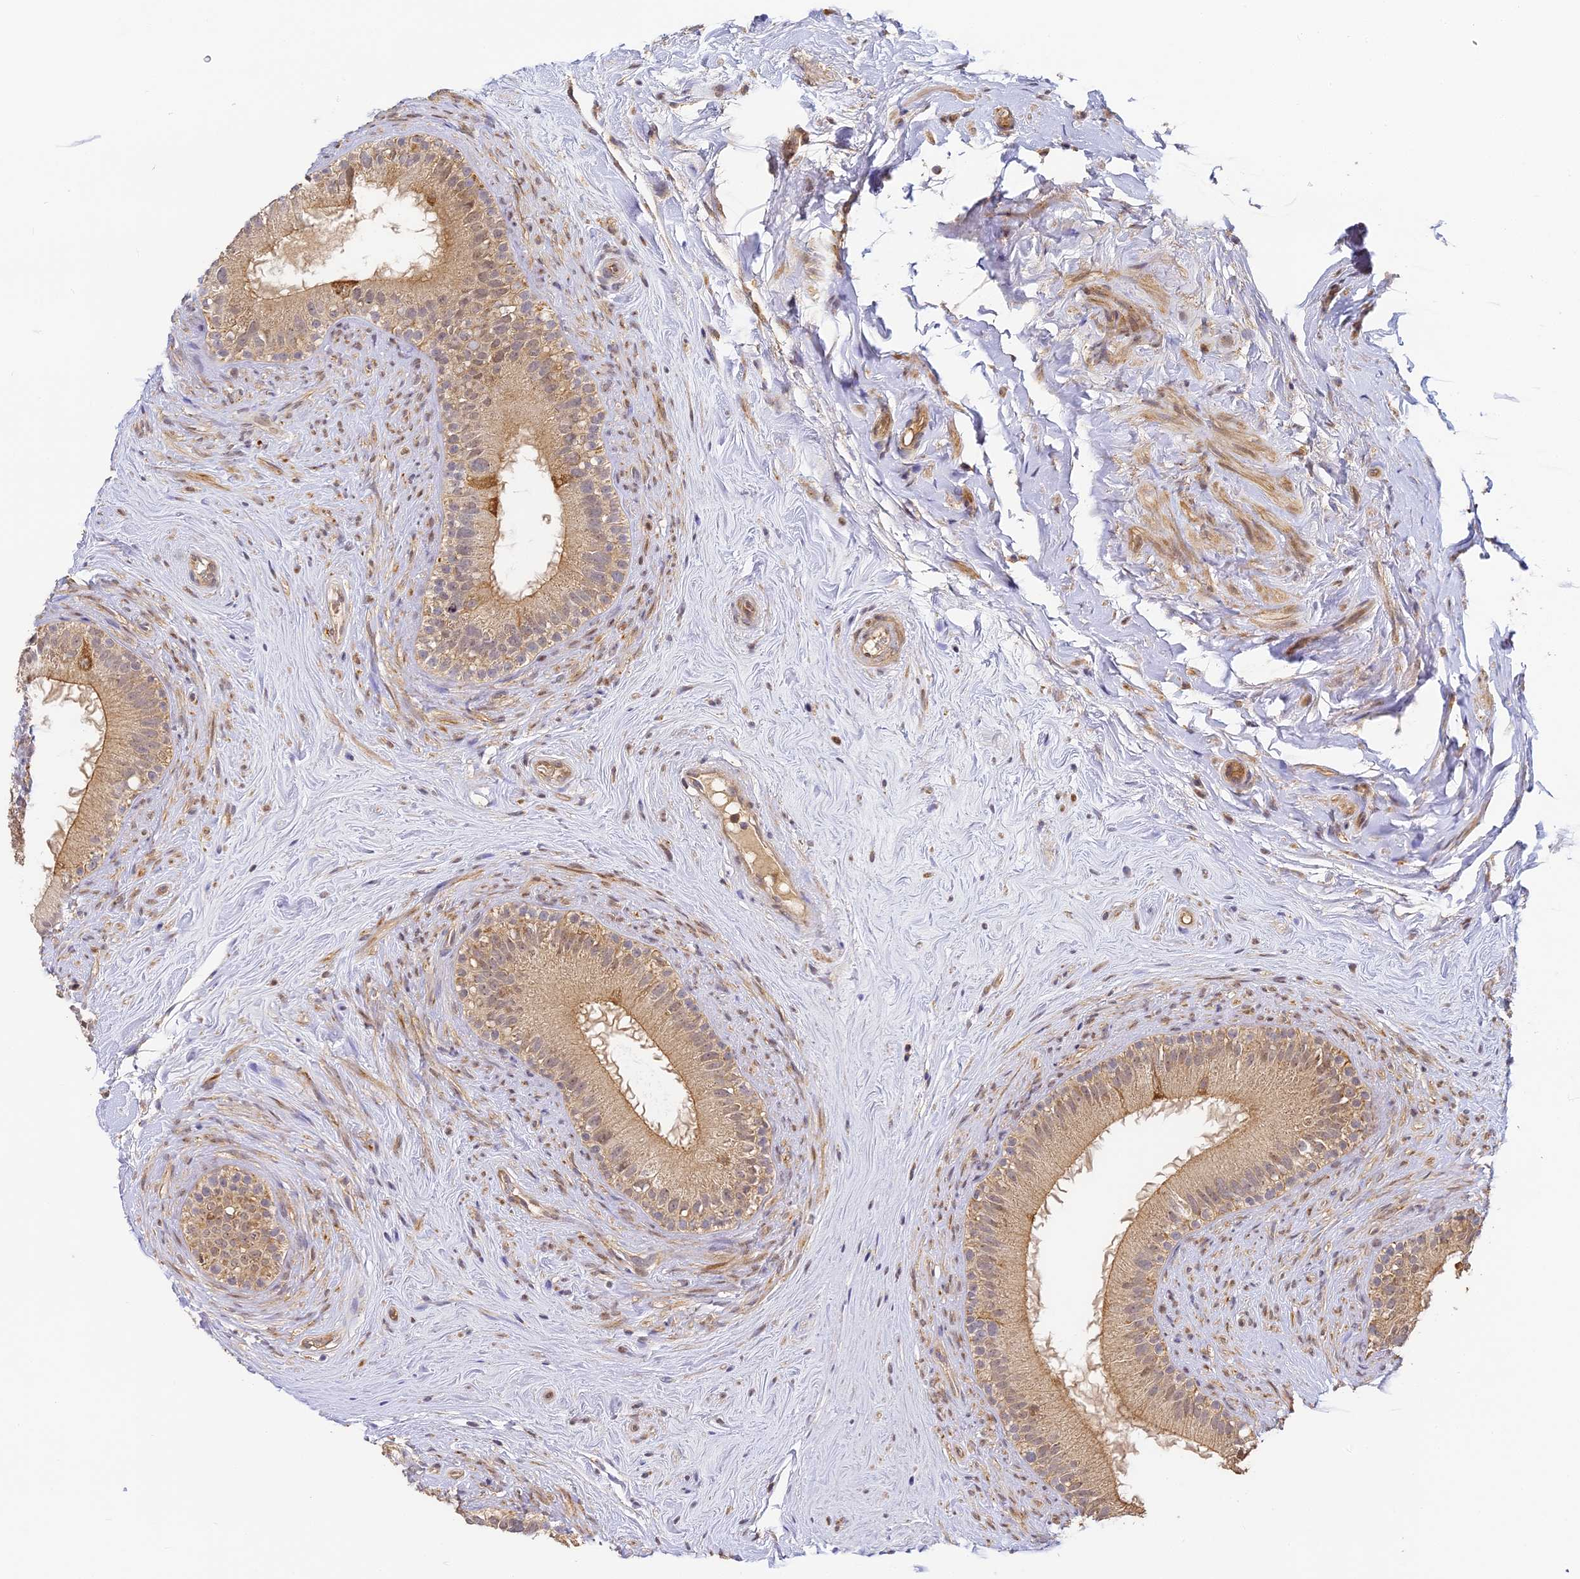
{"staining": {"intensity": "weak", "quantity": ">75%", "location": "cytoplasmic/membranous,nuclear"}, "tissue": "epididymis", "cell_type": "Glandular cells", "image_type": "normal", "snomed": [{"axis": "morphology", "description": "Normal tissue, NOS"}, {"axis": "topography", "description": "Epididymis"}], "caption": "Weak cytoplasmic/membranous,nuclear expression is identified in approximately >75% of glandular cells in benign epididymis. Nuclei are stained in blue.", "gene": "ENSG00000268870", "patient": {"sex": "male", "age": 84}}